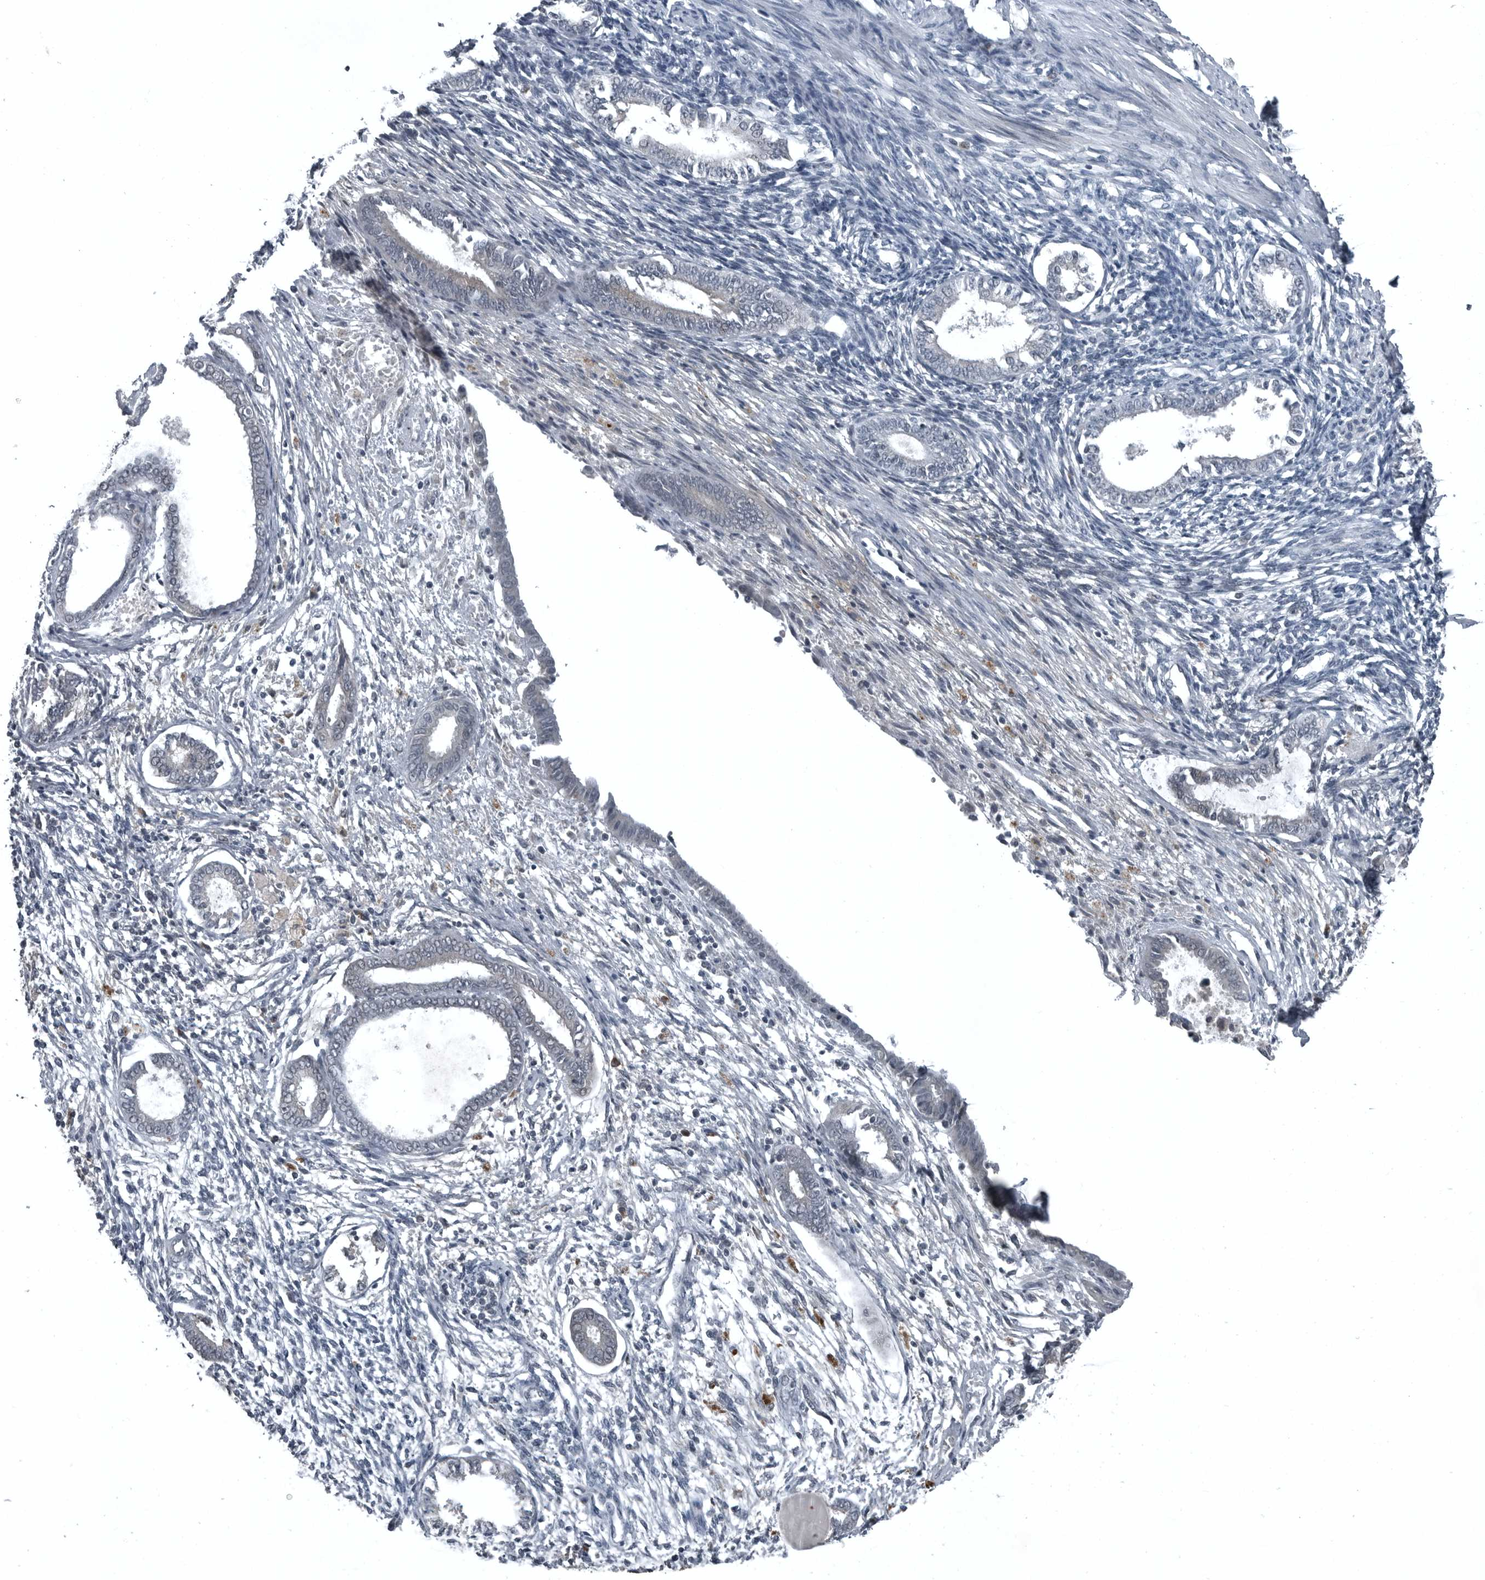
{"staining": {"intensity": "negative", "quantity": "none", "location": "none"}, "tissue": "endometrium", "cell_type": "Cells in endometrial stroma", "image_type": "normal", "snomed": [{"axis": "morphology", "description": "Normal tissue, NOS"}, {"axis": "topography", "description": "Endometrium"}], "caption": "Immunohistochemistry (IHC) of unremarkable human endometrium shows no staining in cells in endometrial stroma. (Immunohistochemistry (IHC), brightfield microscopy, high magnification).", "gene": "GAK", "patient": {"sex": "female", "age": 56}}